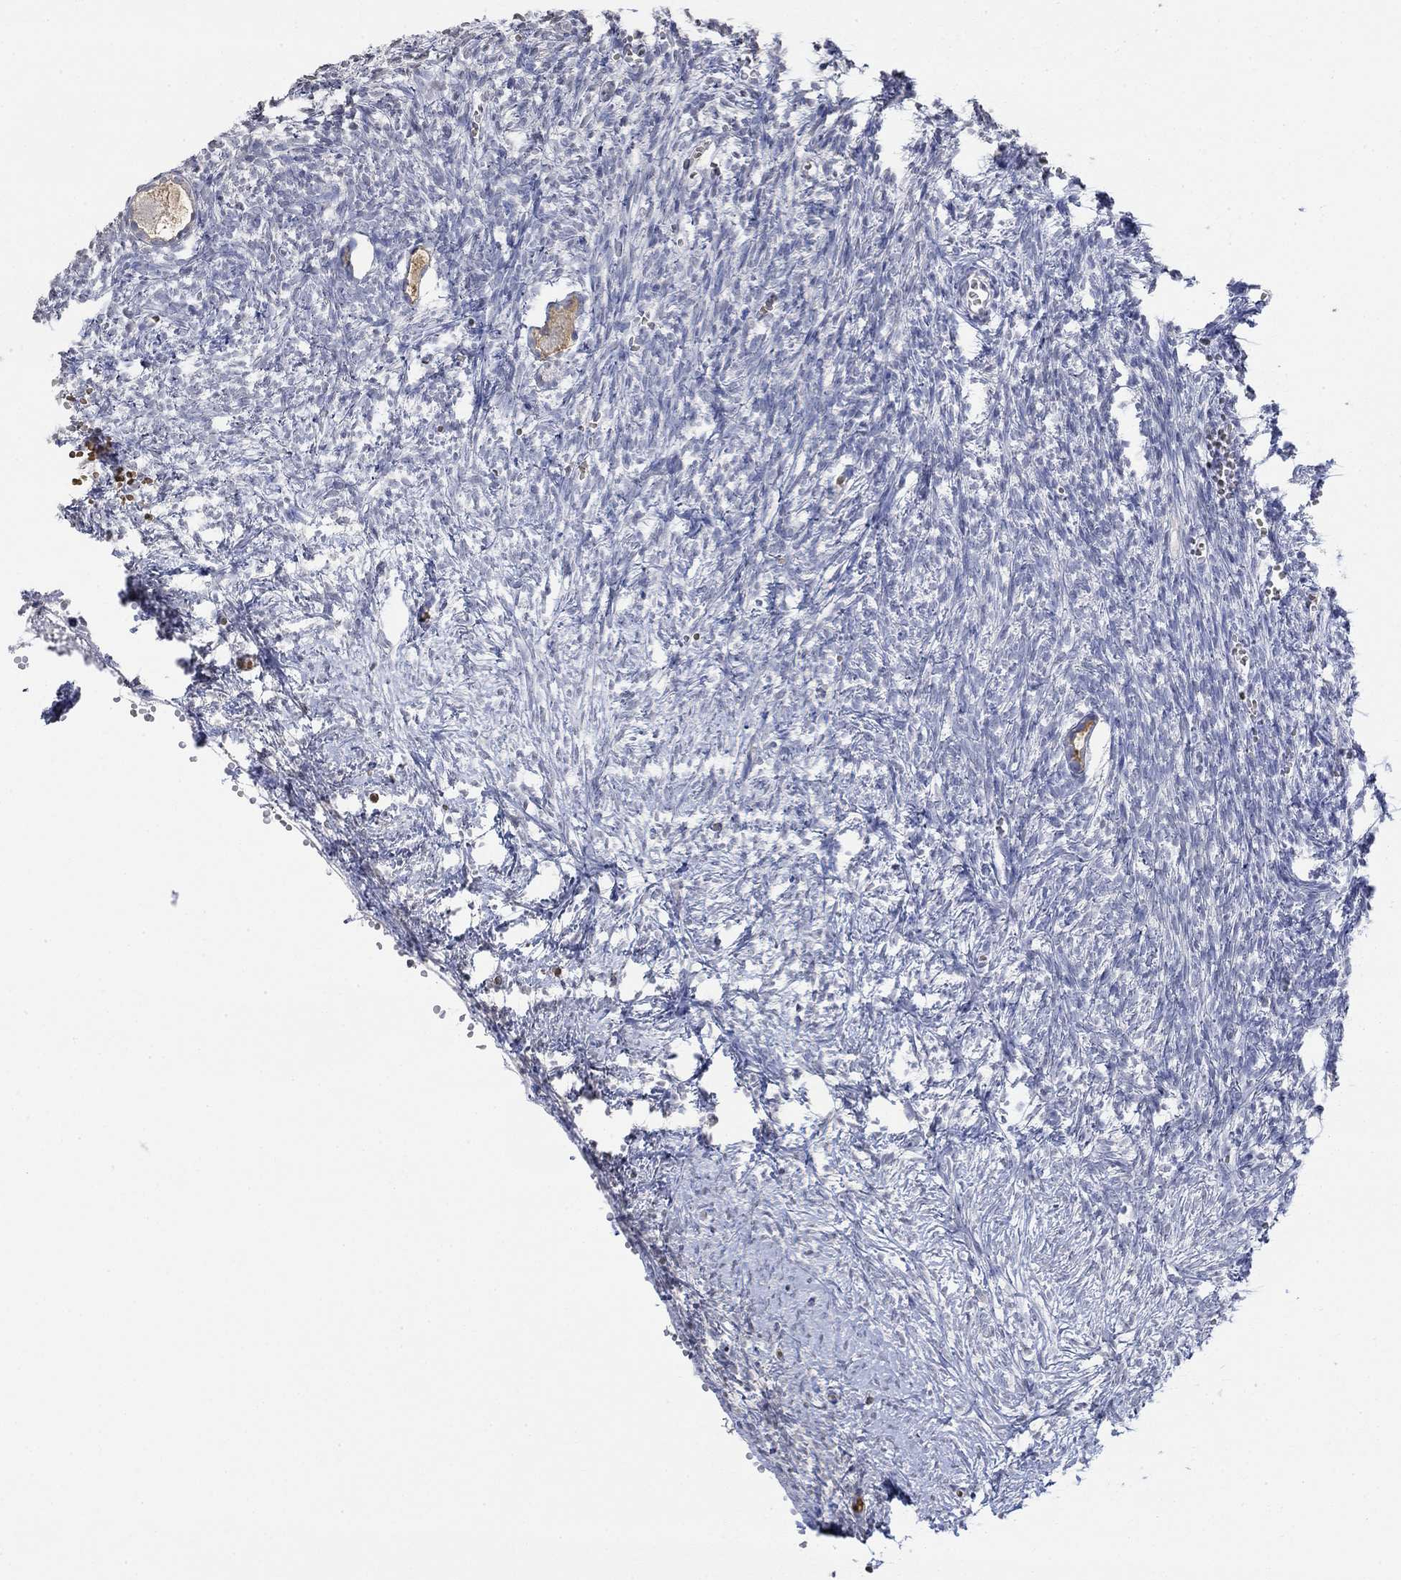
{"staining": {"intensity": "moderate", "quantity": ">75%", "location": "cytoplasmic/membranous"}, "tissue": "ovary", "cell_type": "Follicle cells", "image_type": "normal", "snomed": [{"axis": "morphology", "description": "Normal tissue, NOS"}, {"axis": "topography", "description": "Ovary"}], "caption": "This photomicrograph displays immunohistochemistry (IHC) staining of normal ovary, with medium moderate cytoplasmic/membranous staining in about >75% of follicle cells.", "gene": "TMEM255A", "patient": {"sex": "female", "age": 43}}